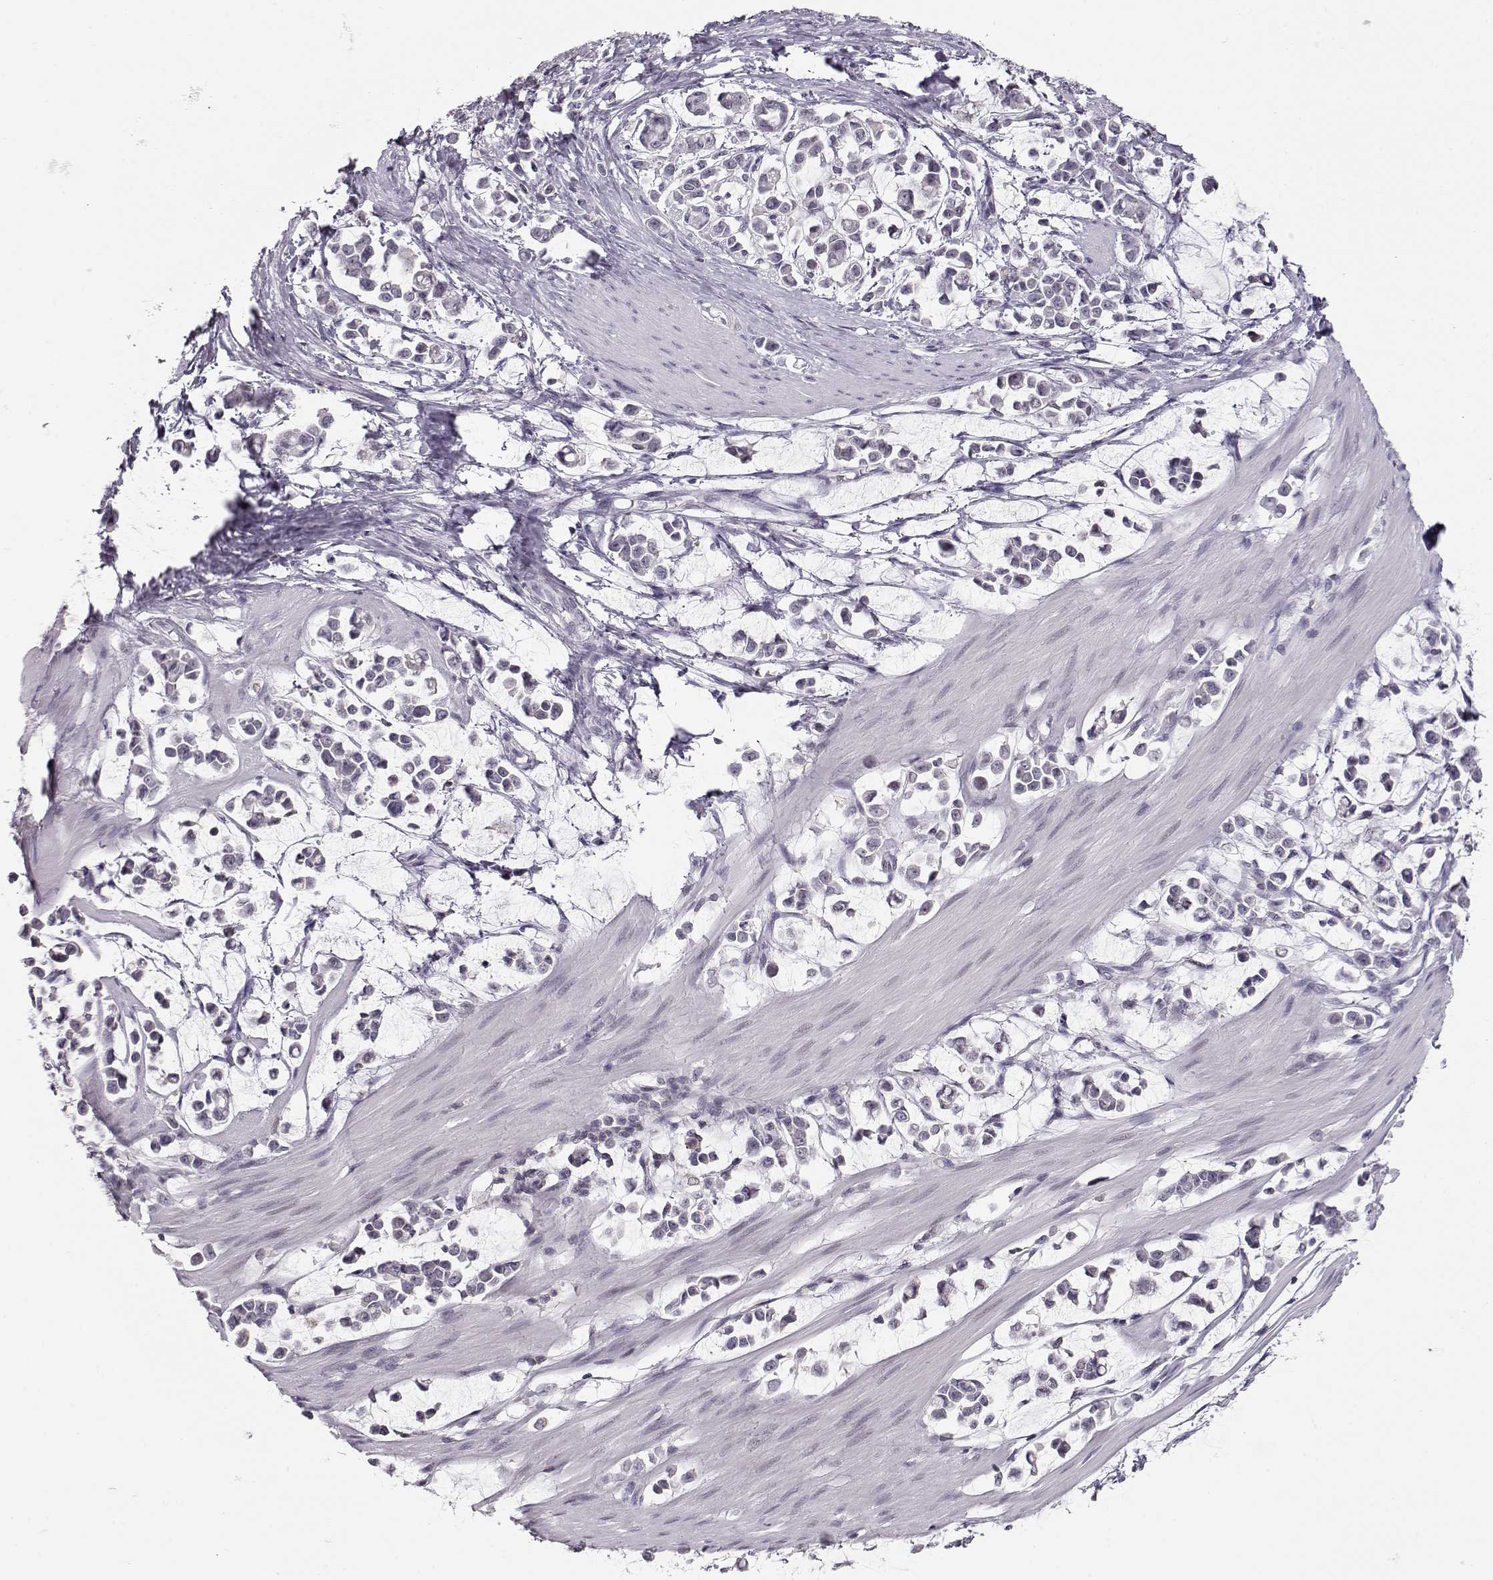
{"staining": {"intensity": "negative", "quantity": "none", "location": "none"}, "tissue": "stomach cancer", "cell_type": "Tumor cells", "image_type": "cancer", "snomed": [{"axis": "morphology", "description": "Adenocarcinoma, NOS"}, {"axis": "topography", "description": "Stomach"}], "caption": "High power microscopy histopathology image of an immunohistochemistry (IHC) photomicrograph of stomach cancer, revealing no significant expression in tumor cells.", "gene": "TEPP", "patient": {"sex": "male", "age": 82}}